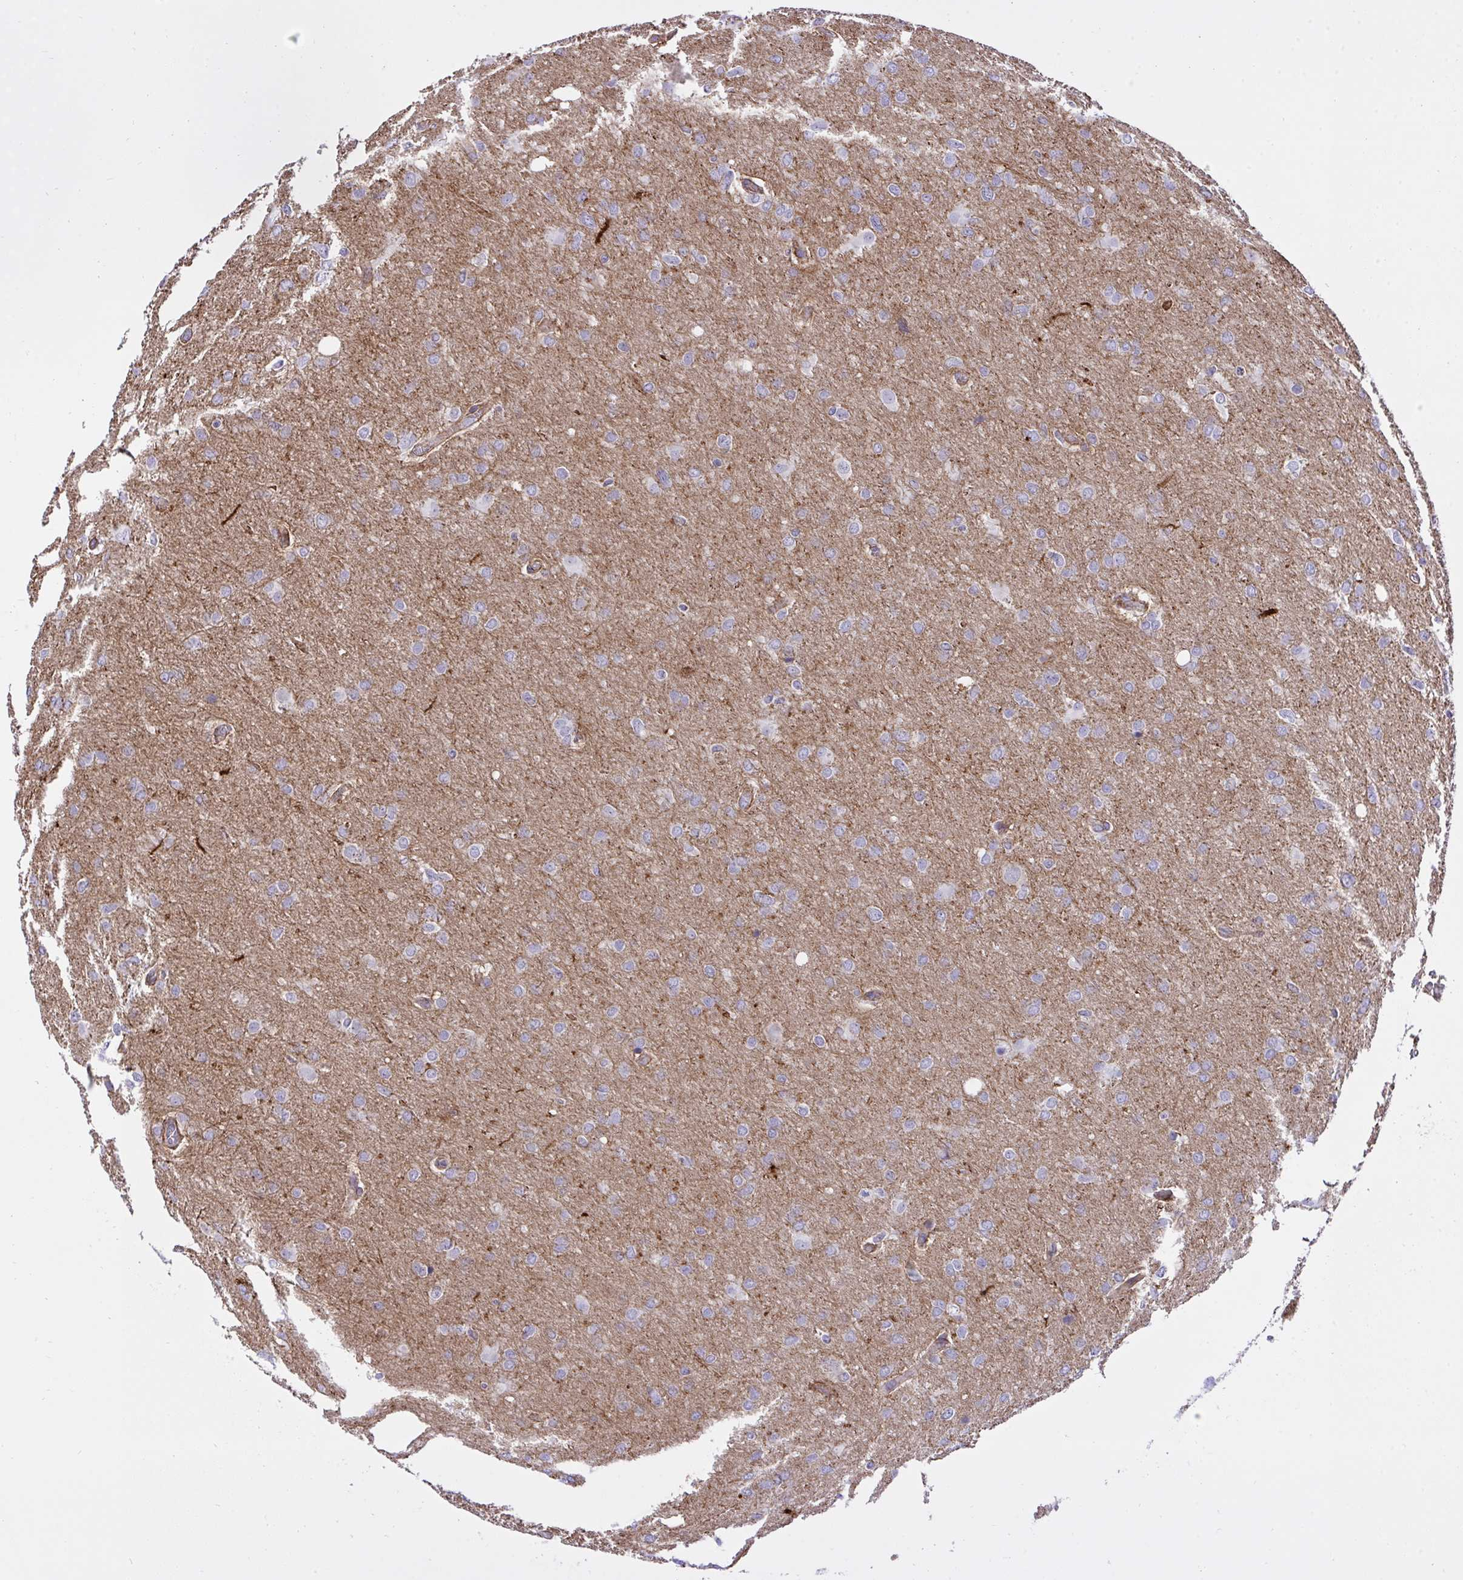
{"staining": {"intensity": "negative", "quantity": "none", "location": "none"}, "tissue": "glioma", "cell_type": "Tumor cells", "image_type": "cancer", "snomed": [{"axis": "morphology", "description": "Glioma, malignant, High grade"}, {"axis": "topography", "description": "Brain"}], "caption": "Immunohistochemical staining of malignant glioma (high-grade) exhibits no significant staining in tumor cells.", "gene": "ERI1", "patient": {"sex": "male", "age": 53}}